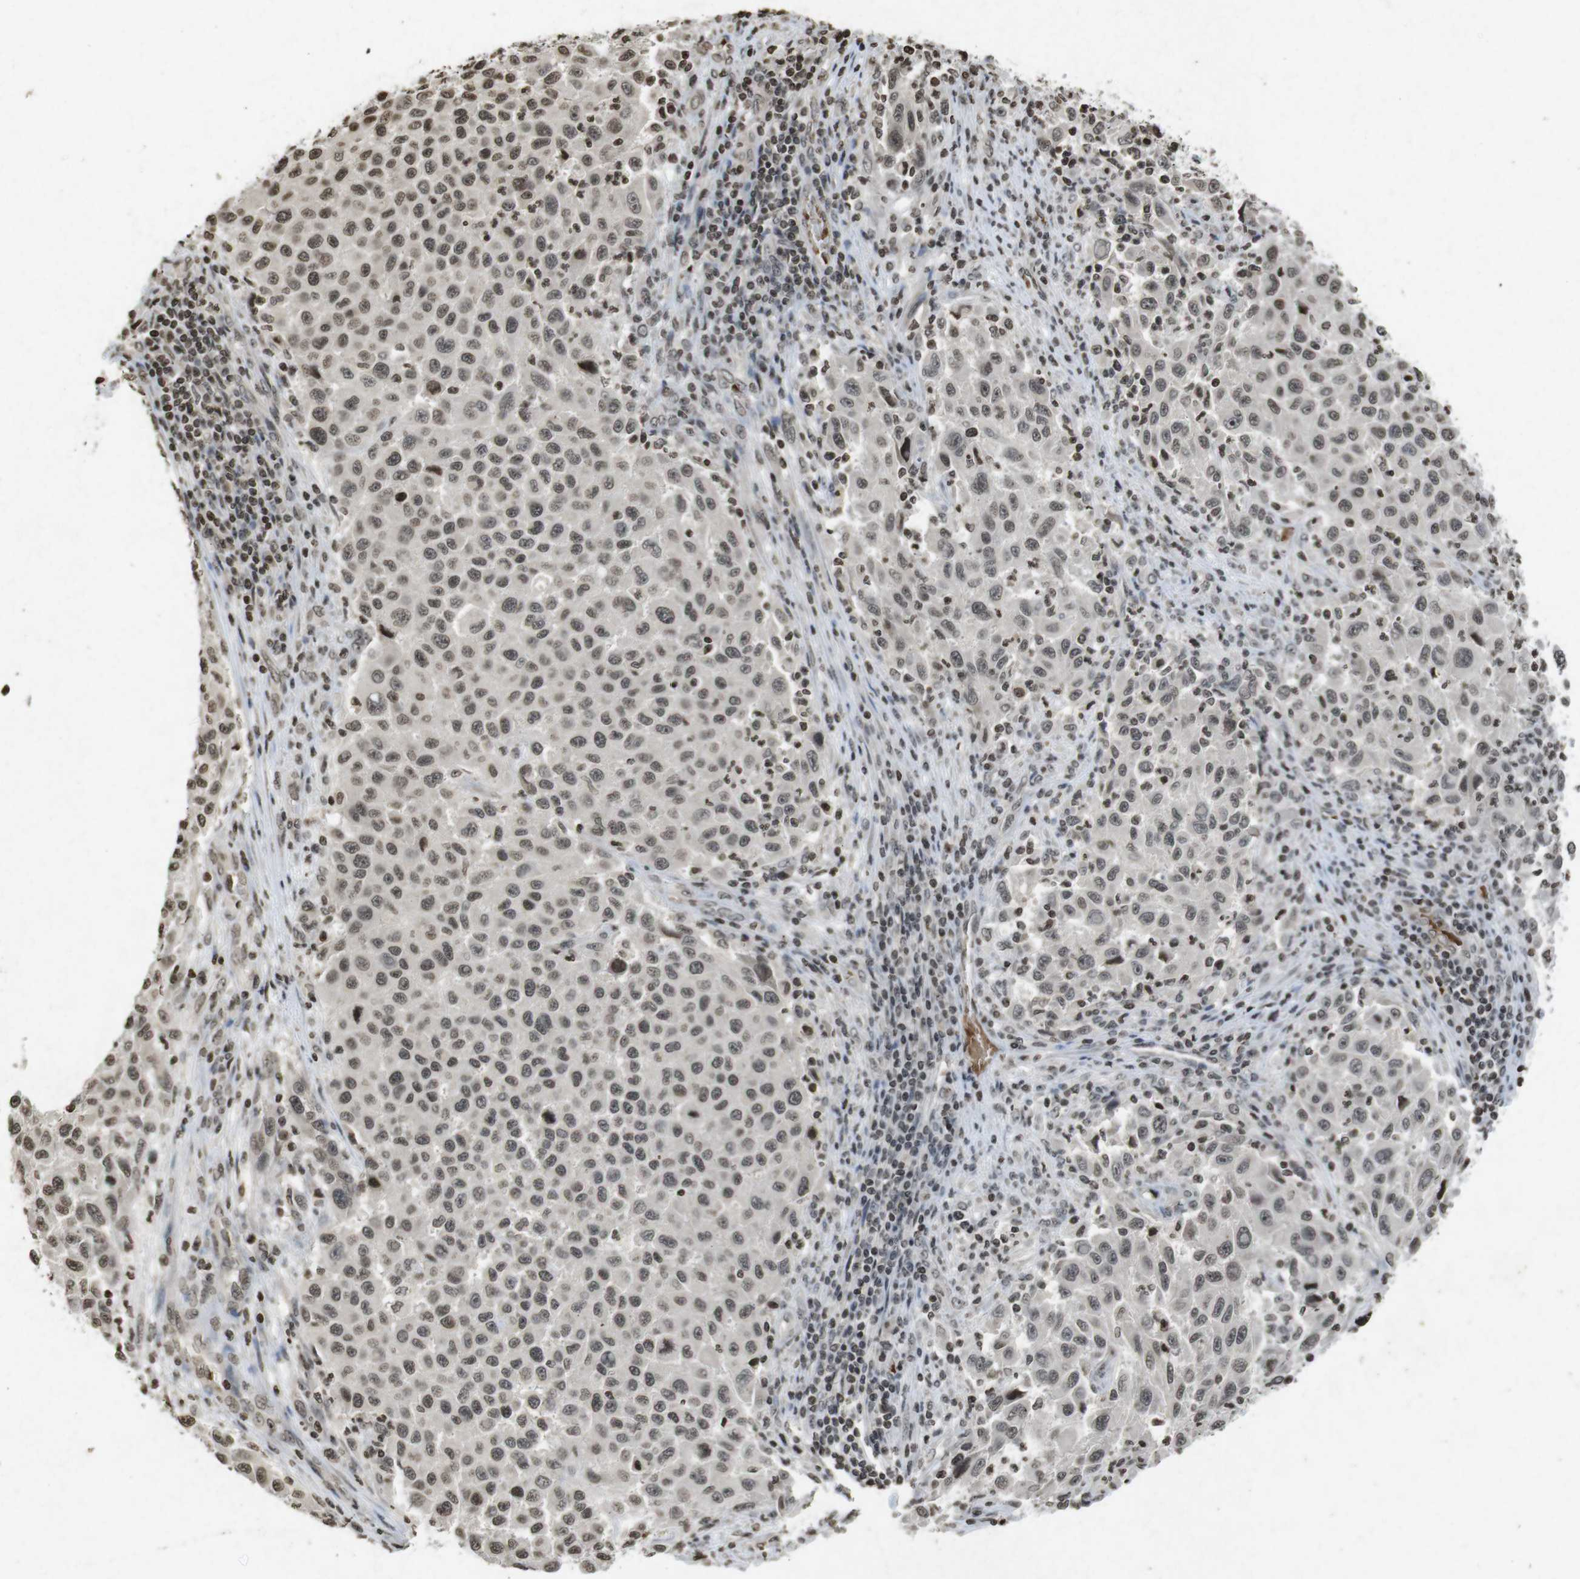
{"staining": {"intensity": "moderate", "quantity": "25%-75%", "location": "cytoplasmic/membranous,nuclear"}, "tissue": "melanoma", "cell_type": "Tumor cells", "image_type": "cancer", "snomed": [{"axis": "morphology", "description": "Malignant melanoma, Metastatic site"}, {"axis": "topography", "description": "Lymph node"}], "caption": "Immunohistochemistry of human melanoma displays medium levels of moderate cytoplasmic/membranous and nuclear staining in about 25%-75% of tumor cells. Immunohistochemistry (ihc) stains the protein of interest in brown and the nuclei are stained blue.", "gene": "FOXA3", "patient": {"sex": "male", "age": 61}}